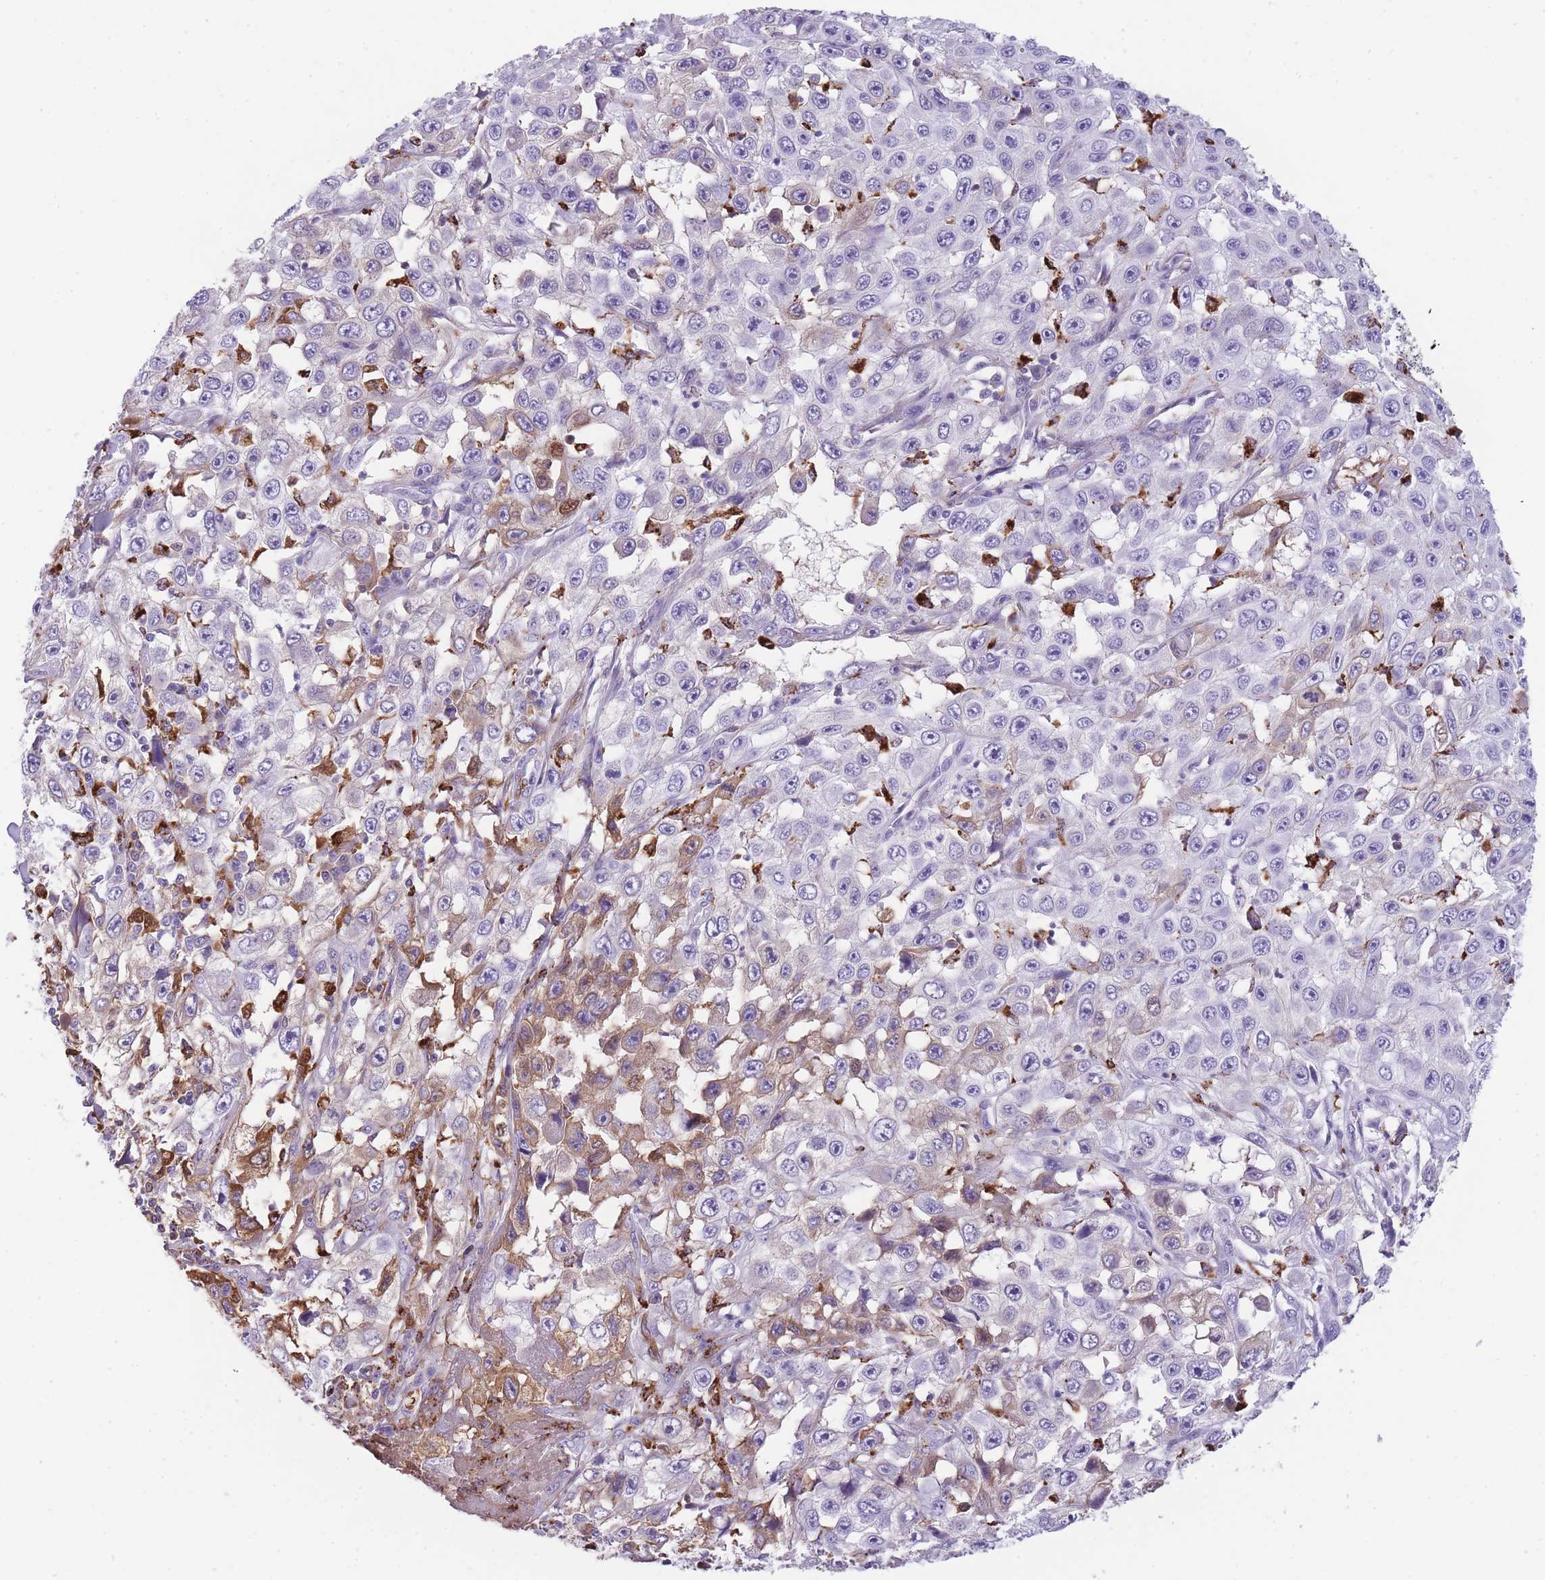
{"staining": {"intensity": "moderate", "quantity": "<25%", "location": "cytoplasmic/membranous"}, "tissue": "skin cancer", "cell_type": "Tumor cells", "image_type": "cancer", "snomed": [{"axis": "morphology", "description": "Squamous cell carcinoma, NOS"}, {"axis": "topography", "description": "Skin"}], "caption": "Skin cancer (squamous cell carcinoma) was stained to show a protein in brown. There is low levels of moderate cytoplasmic/membranous expression in about <25% of tumor cells.", "gene": "GNAT1", "patient": {"sex": "male", "age": 82}}